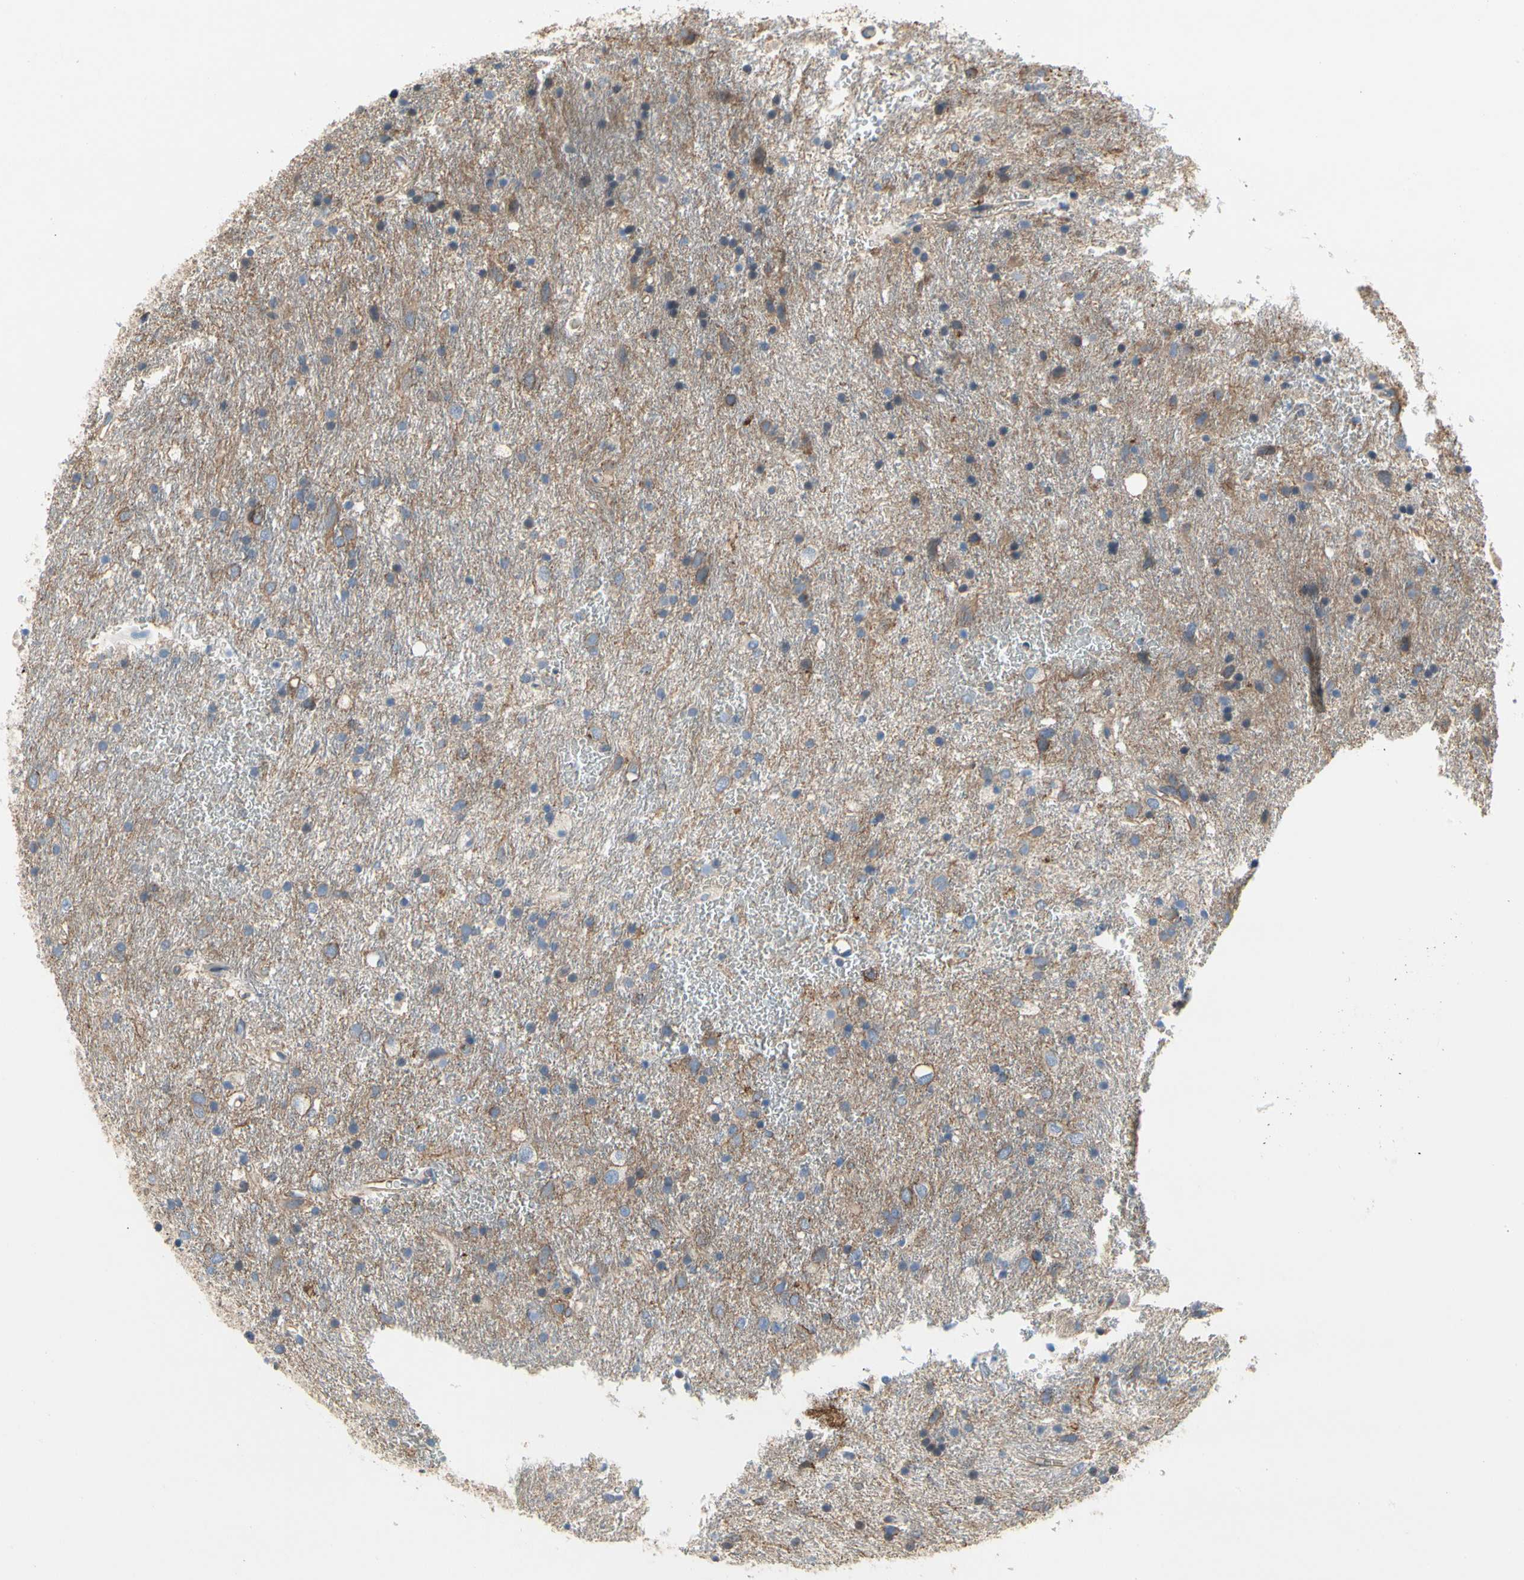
{"staining": {"intensity": "weak", "quantity": "<25%", "location": "cytoplasmic/membranous"}, "tissue": "glioma", "cell_type": "Tumor cells", "image_type": "cancer", "snomed": [{"axis": "morphology", "description": "Glioma, malignant, Low grade"}, {"axis": "topography", "description": "Brain"}], "caption": "Immunohistochemical staining of glioma demonstrates no significant staining in tumor cells. The staining was performed using DAB (3,3'-diaminobenzidine) to visualize the protein expression in brown, while the nuclei were stained in blue with hematoxylin (Magnification: 20x).", "gene": "LGR6", "patient": {"sex": "male", "age": 77}}